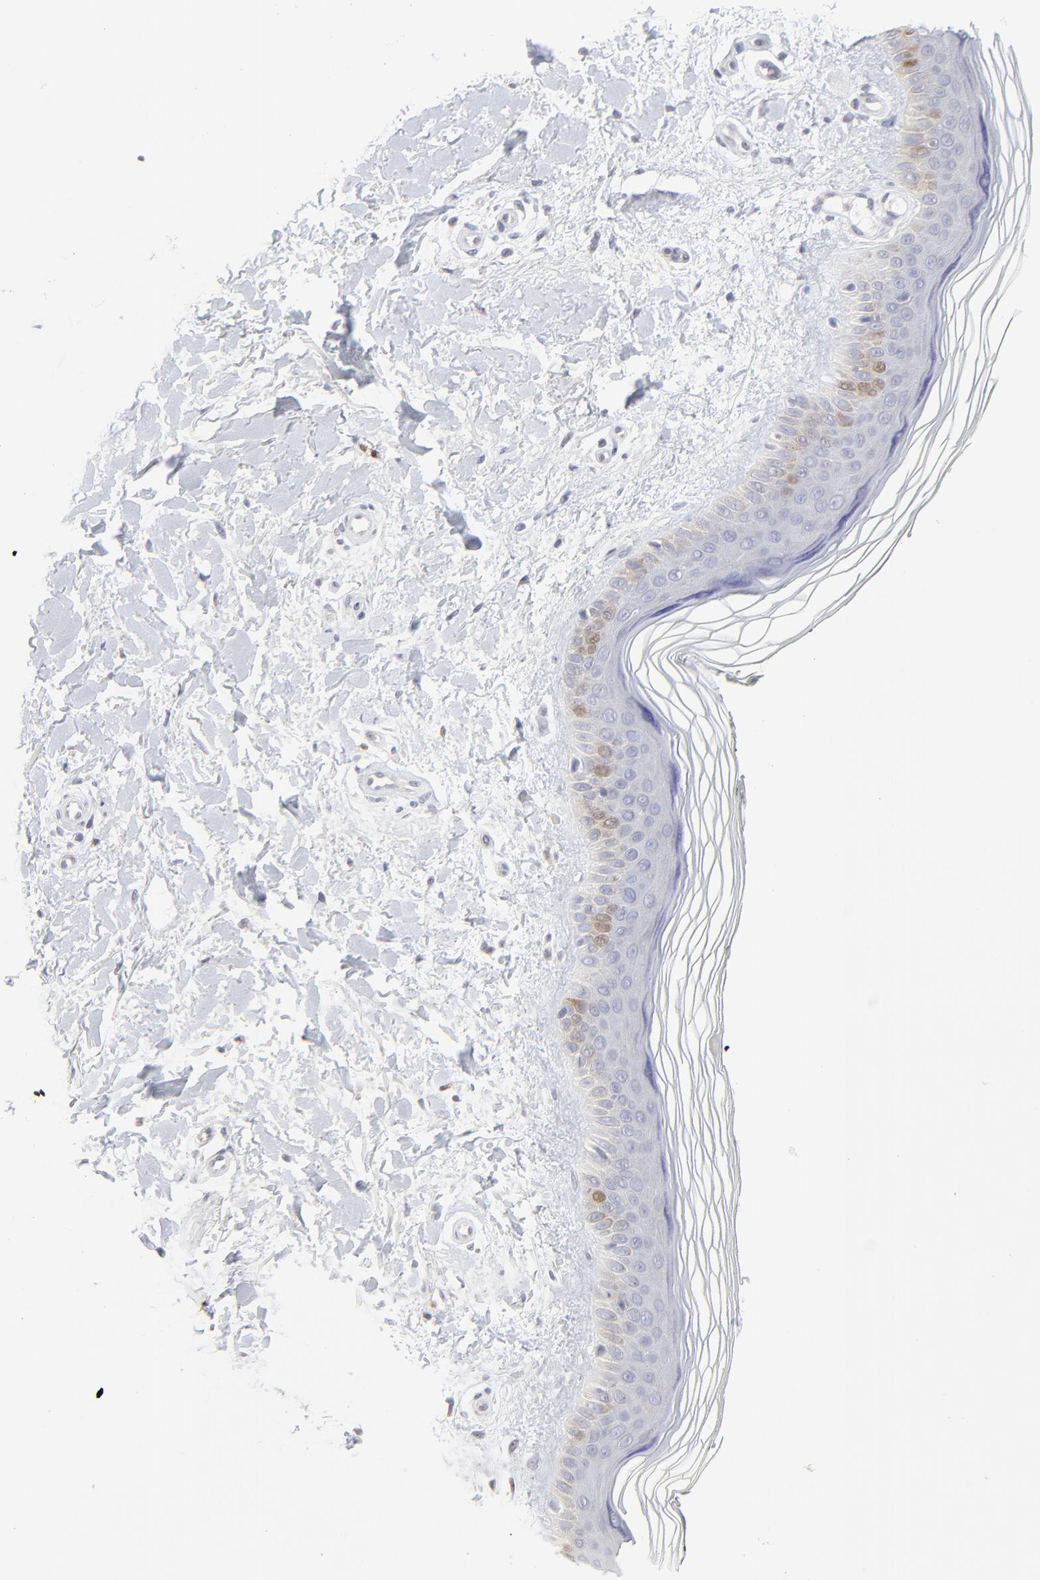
{"staining": {"intensity": "negative", "quantity": "none", "location": "none"}, "tissue": "skin", "cell_type": "Fibroblasts", "image_type": "normal", "snomed": [{"axis": "morphology", "description": "Normal tissue, NOS"}, {"axis": "topography", "description": "Skin"}], "caption": "Immunohistochemical staining of benign human skin displays no significant positivity in fibroblasts. Nuclei are stained in blue.", "gene": "NCAPH", "patient": {"sex": "female", "age": 19}}